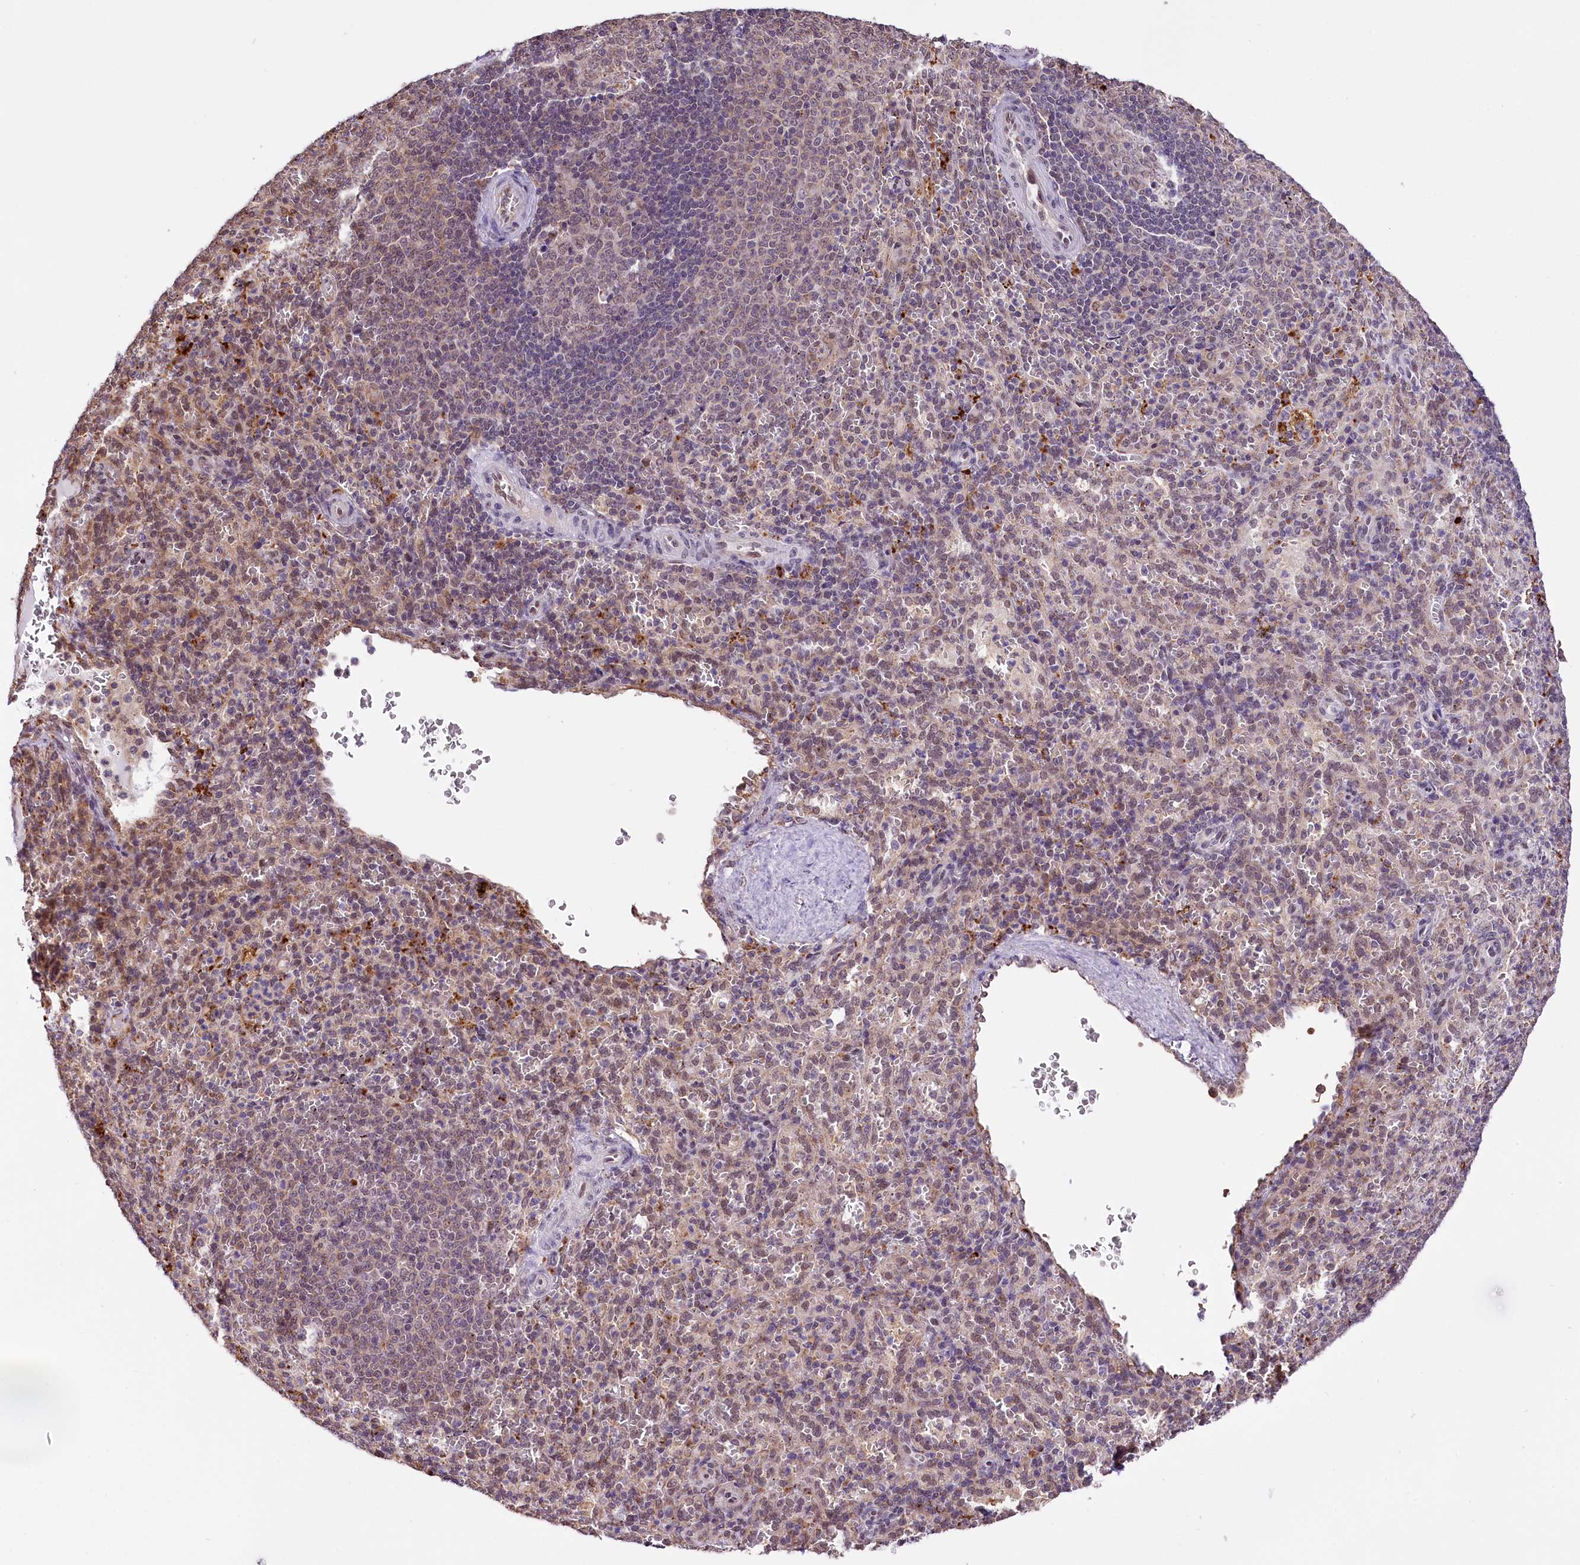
{"staining": {"intensity": "negative", "quantity": "none", "location": "none"}, "tissue": "spleen", "cell_type": "Cells in red pulp", "image_type": "normal", "snomed": [{"axis": "morphology", "description": "Normal tissue, NOS"}, {"axis": "topography", "description": "Spleen"}], "caption": "Spleen stained for a protein using IHC reveals no positivity cells in red pulp.", "gene": "MRPL54", "patient": {"sex": "female", "age": 21}}